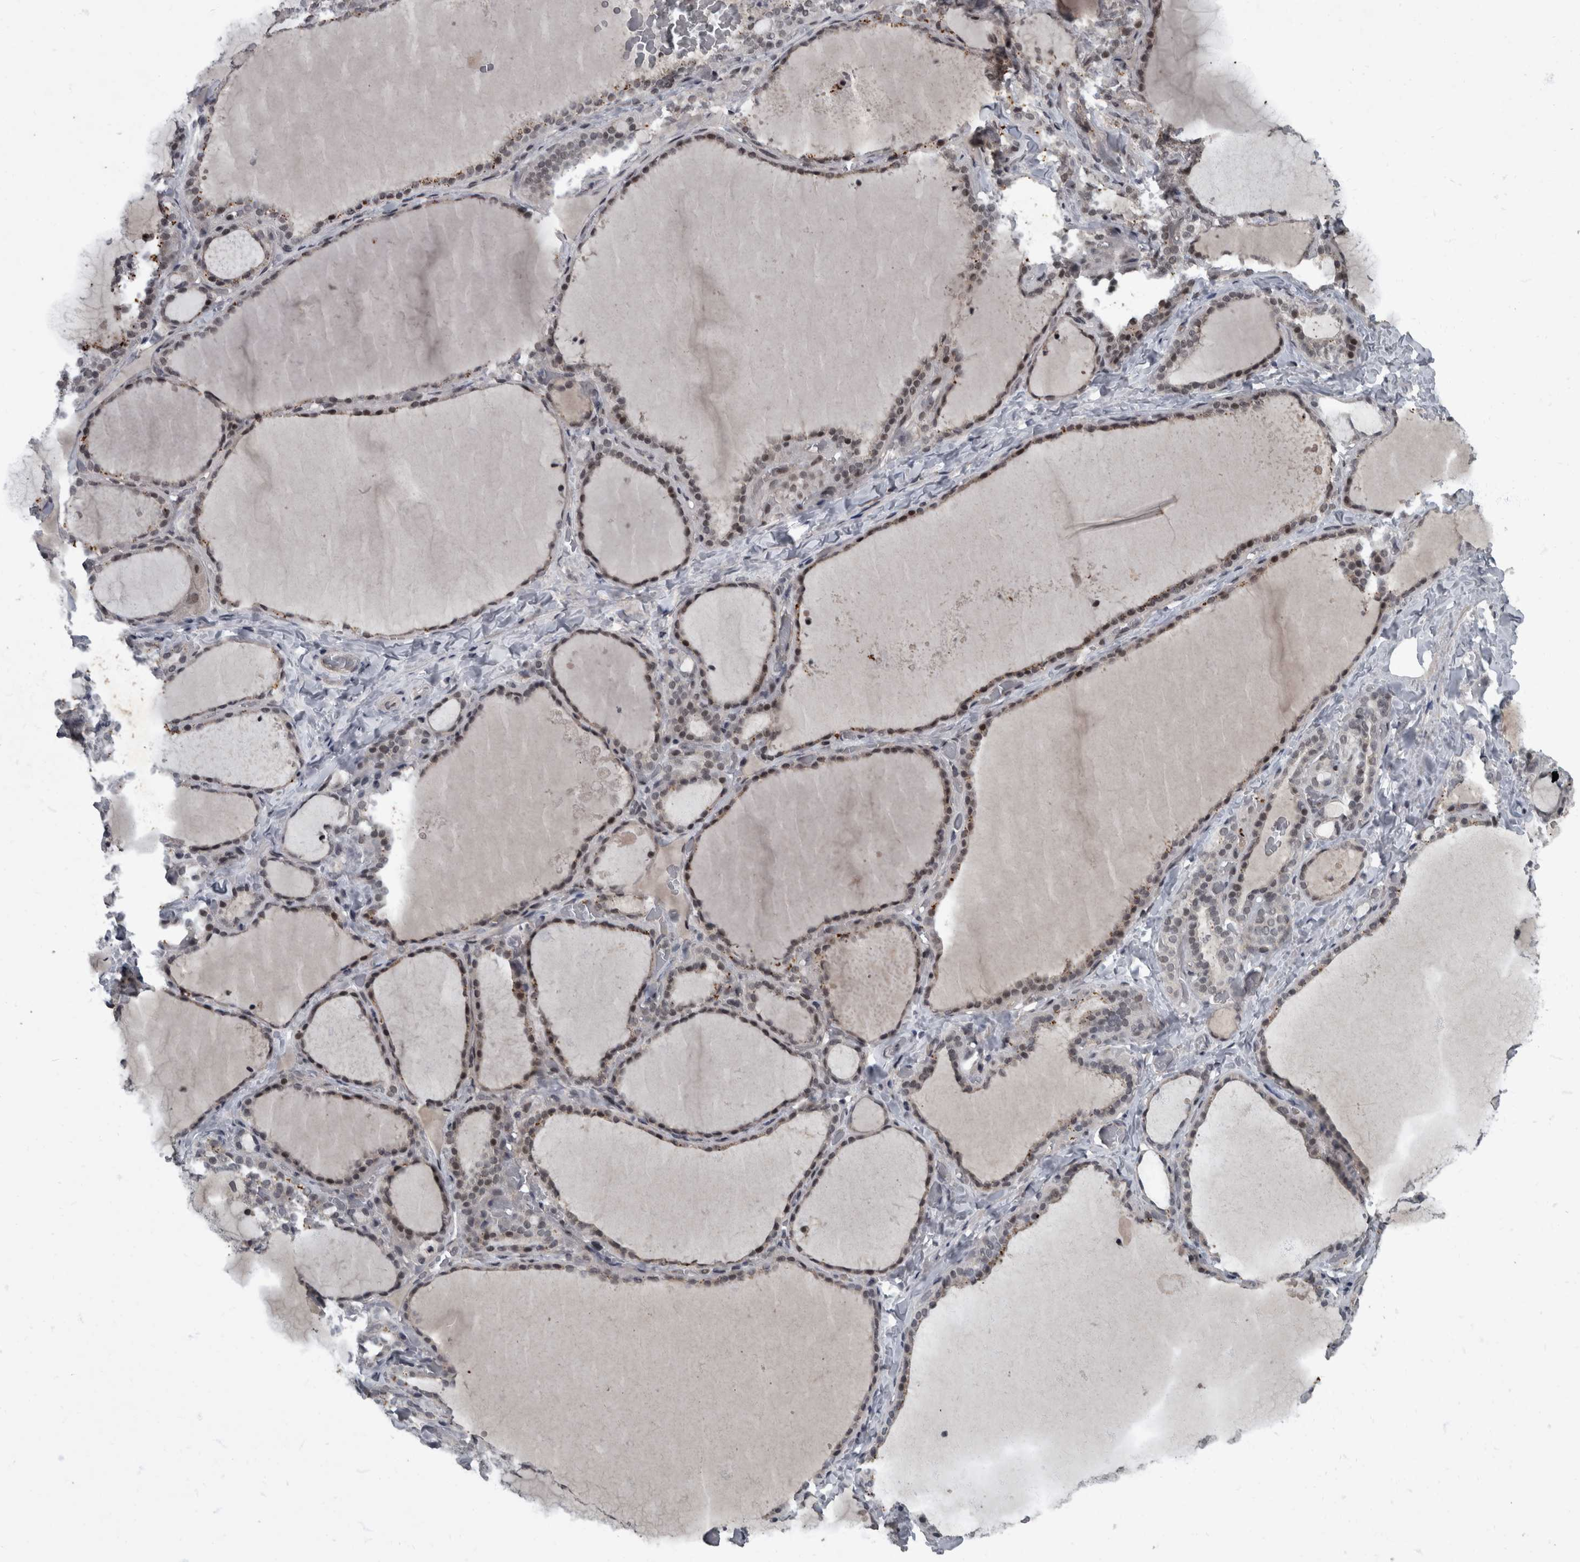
{"staining": {"intensity": "strong", "quantity": "25%-75%", "location": "nuclear"}, "tissue": "thyroid gland", "cell_type": "Glandular cells", "image_type": "normal", "snomed": [{"axis": "morphology", "description": "Normal tissue, NOS"}, {"axis": "topography", "description": "Thyroid gland"}], "caption": "This image reveals immunohistochemistry staining of benign thyroid gland, with high strong nuclear positivity in approximately 25%-75% of glandular cells.", "gene": "WDR33", "patient": {"sex": "female", "age": 22}}